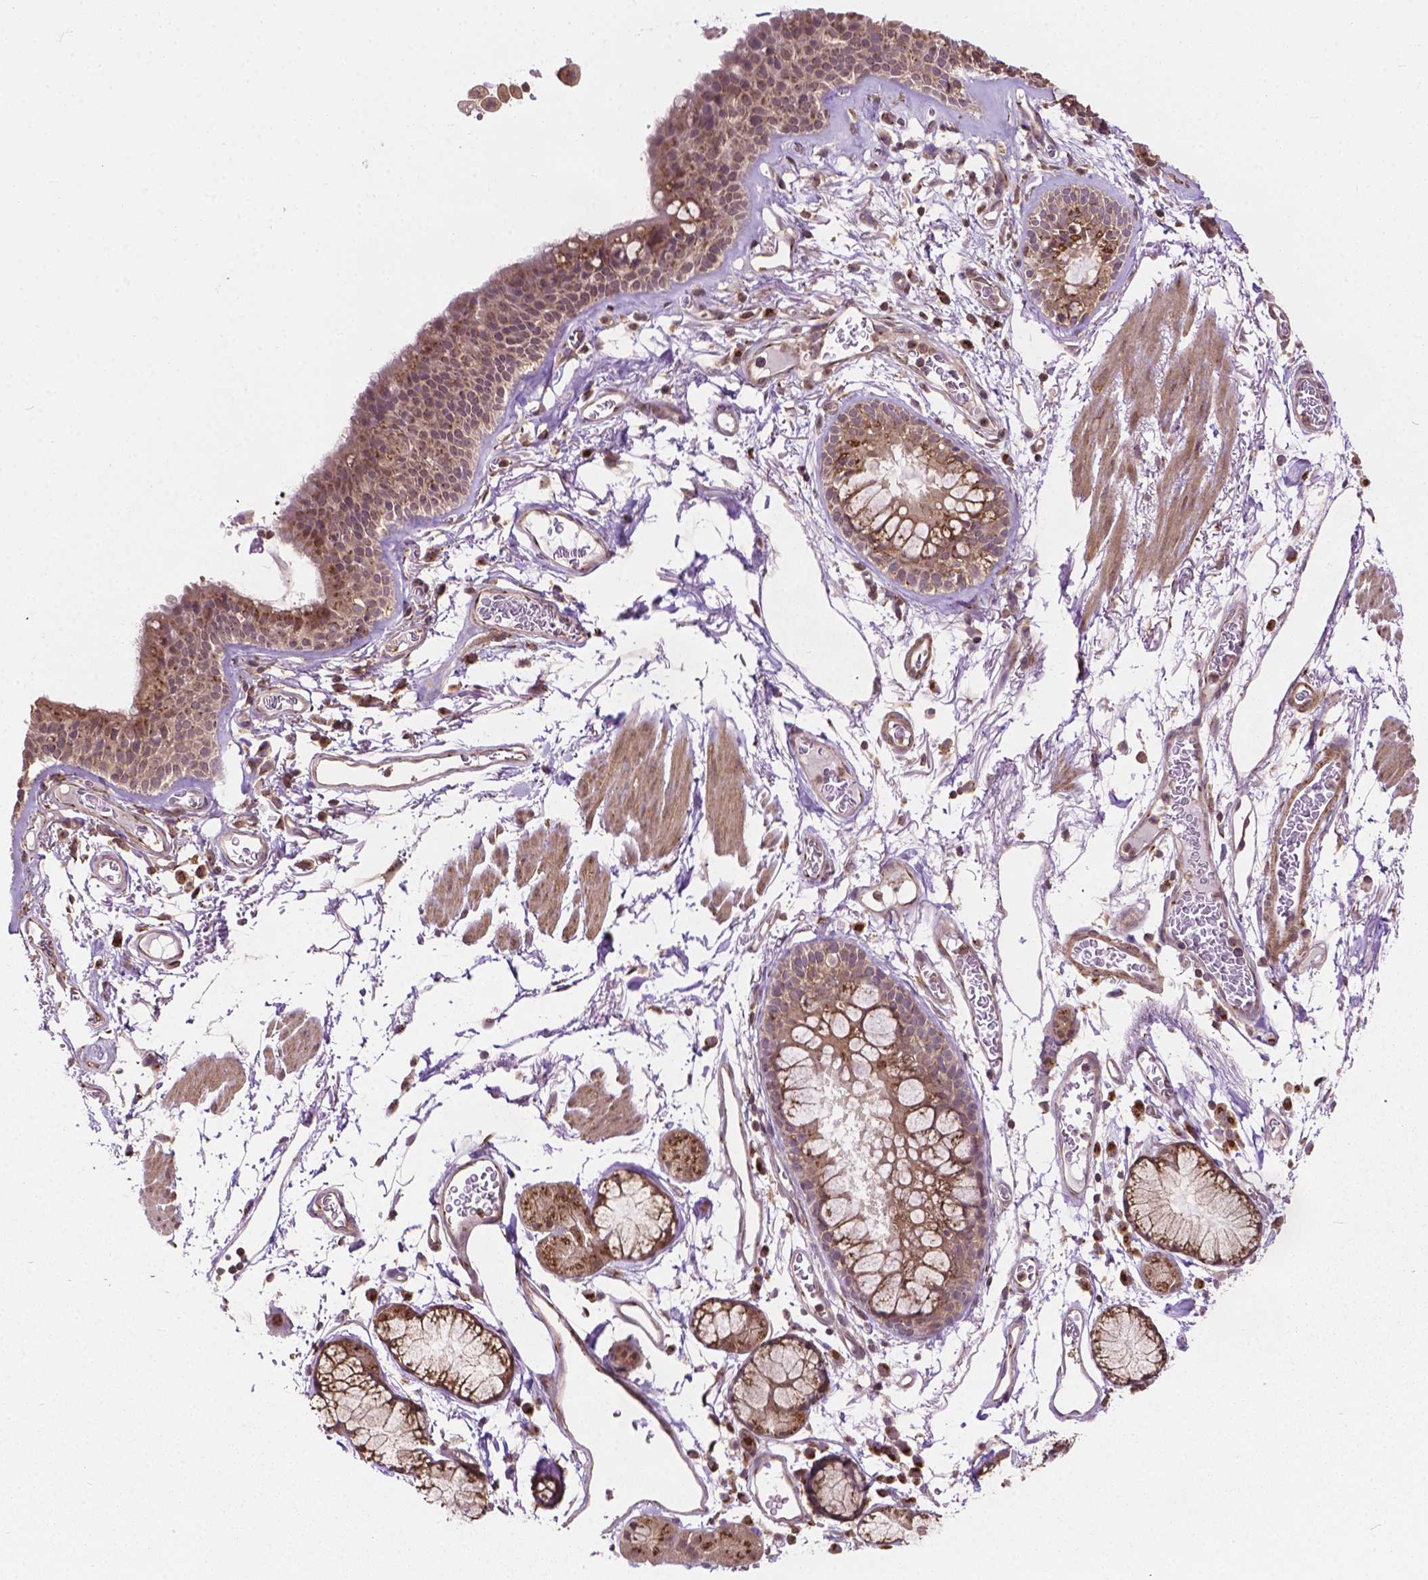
{"staining": {"intensity": "moderate", "quantity": ">75%", "location": "cytoplasmic/membranous"}, "tissue": "bronchus", "cell_type": "Respiratory epithelial cells", "image_type": "normal", "snomed": [{"axis": "morphology", "description": "Normal tissue, NOS"}, {"axis": "topography", "description": "Cartilage tissue"}, {"axis": "topography", "description": "Bronchus"}], "caption": "Protein staining by immunohistochemistry exhibits moderate cytoplasmic/membranous expression in about >75% of respiratory epithelial cells in normal bronchus.", "gene": "PPP1CB", "patient": {"sex": "female", "age": 79}}